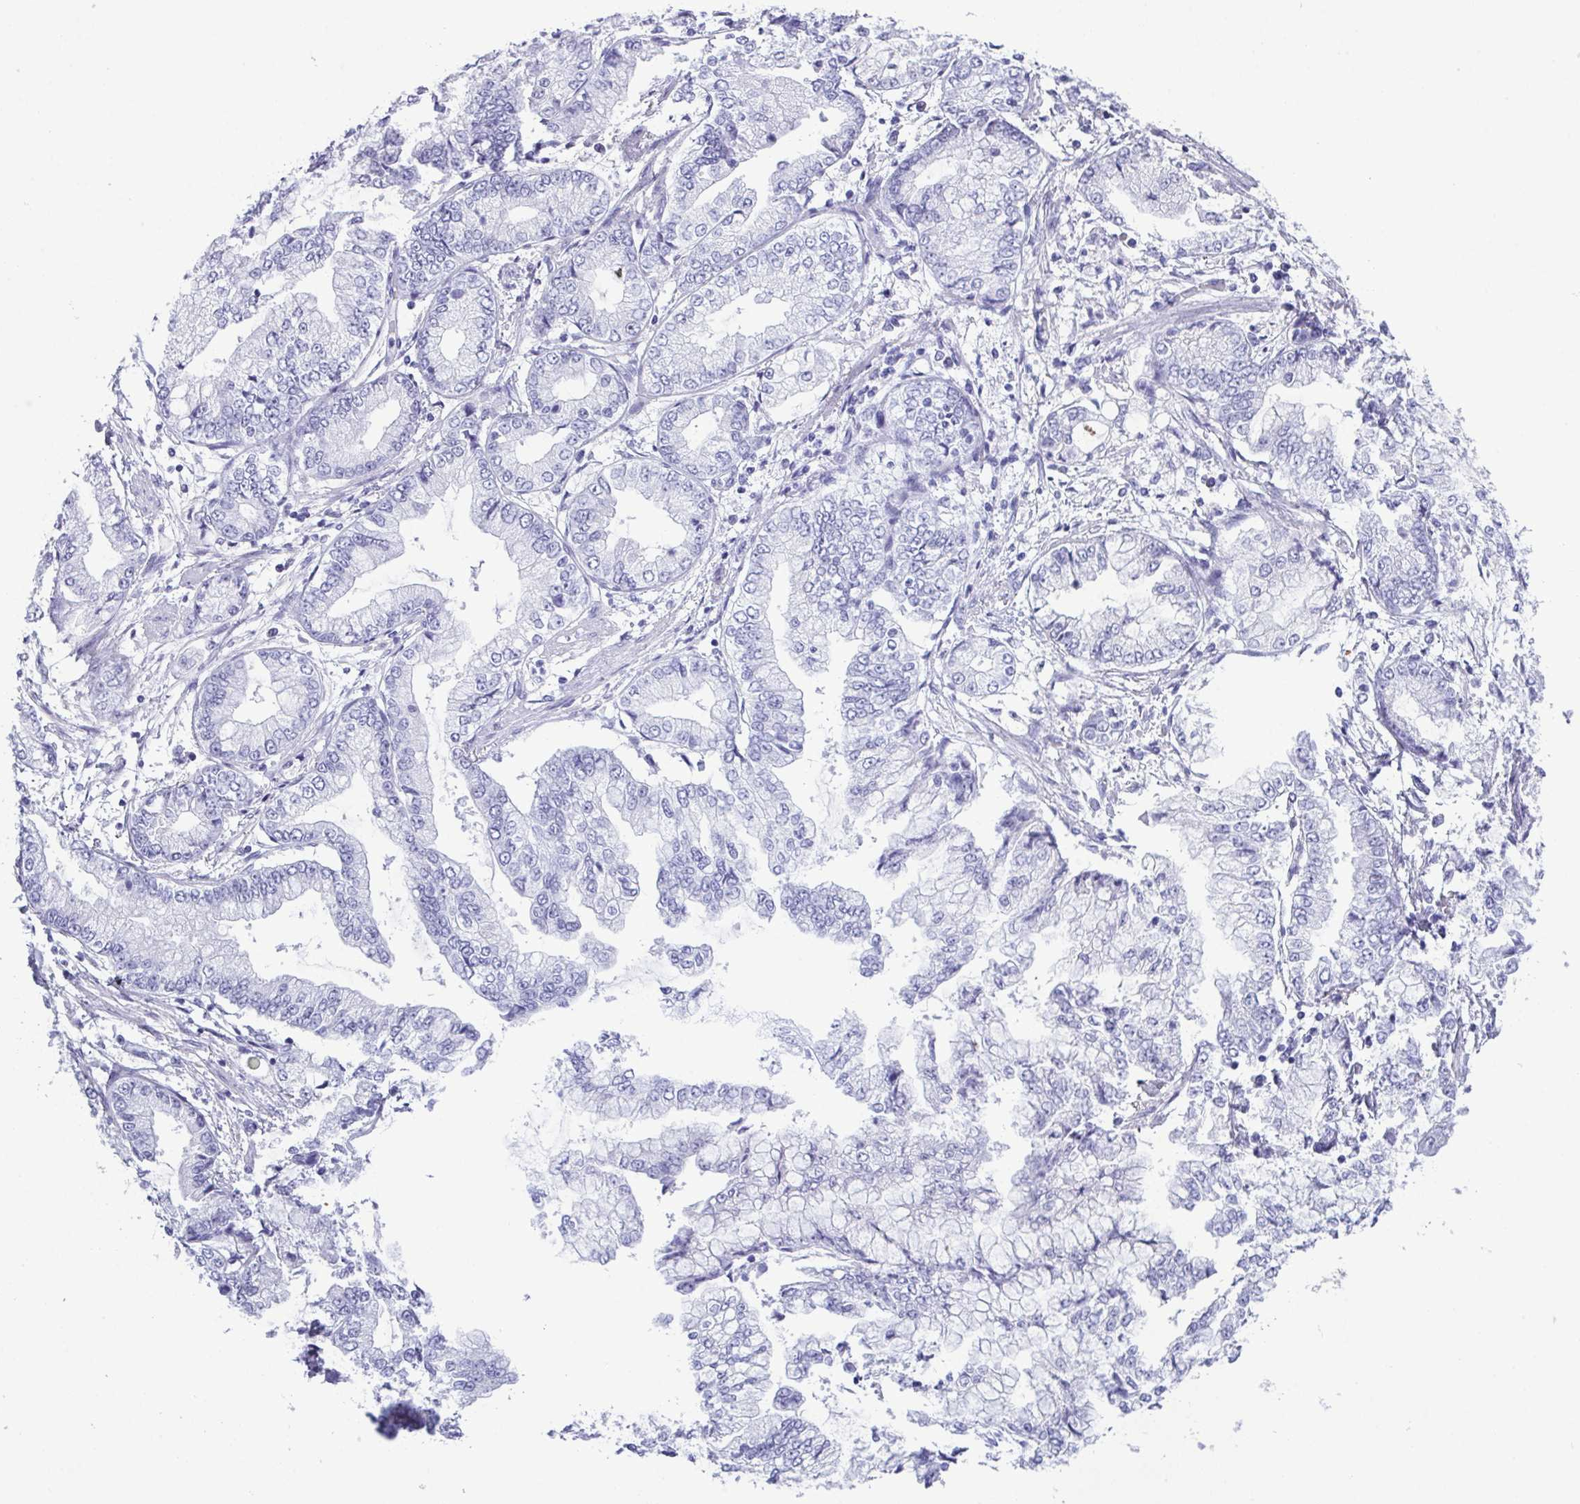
{"staining": {"intensity": "negative", "quantity": "none", "location": "none"}, "tissue": "stomach cancer", "cell_type": "Tumor cells", "image_type": "cancer", "snomed": [{"axis": "morphology", "description": "Adenocarcinoma, NOS"}, {"axis": "topography", "description": "Stomach, upper"}], "caption": "The histopathology image demonstrates no significant staining in tumor cells of stomach adenocarcinoma. (DAB IHC, high magnification).", "gene": "SUGP2", "patient": {"sex": "female", "age": 74}}